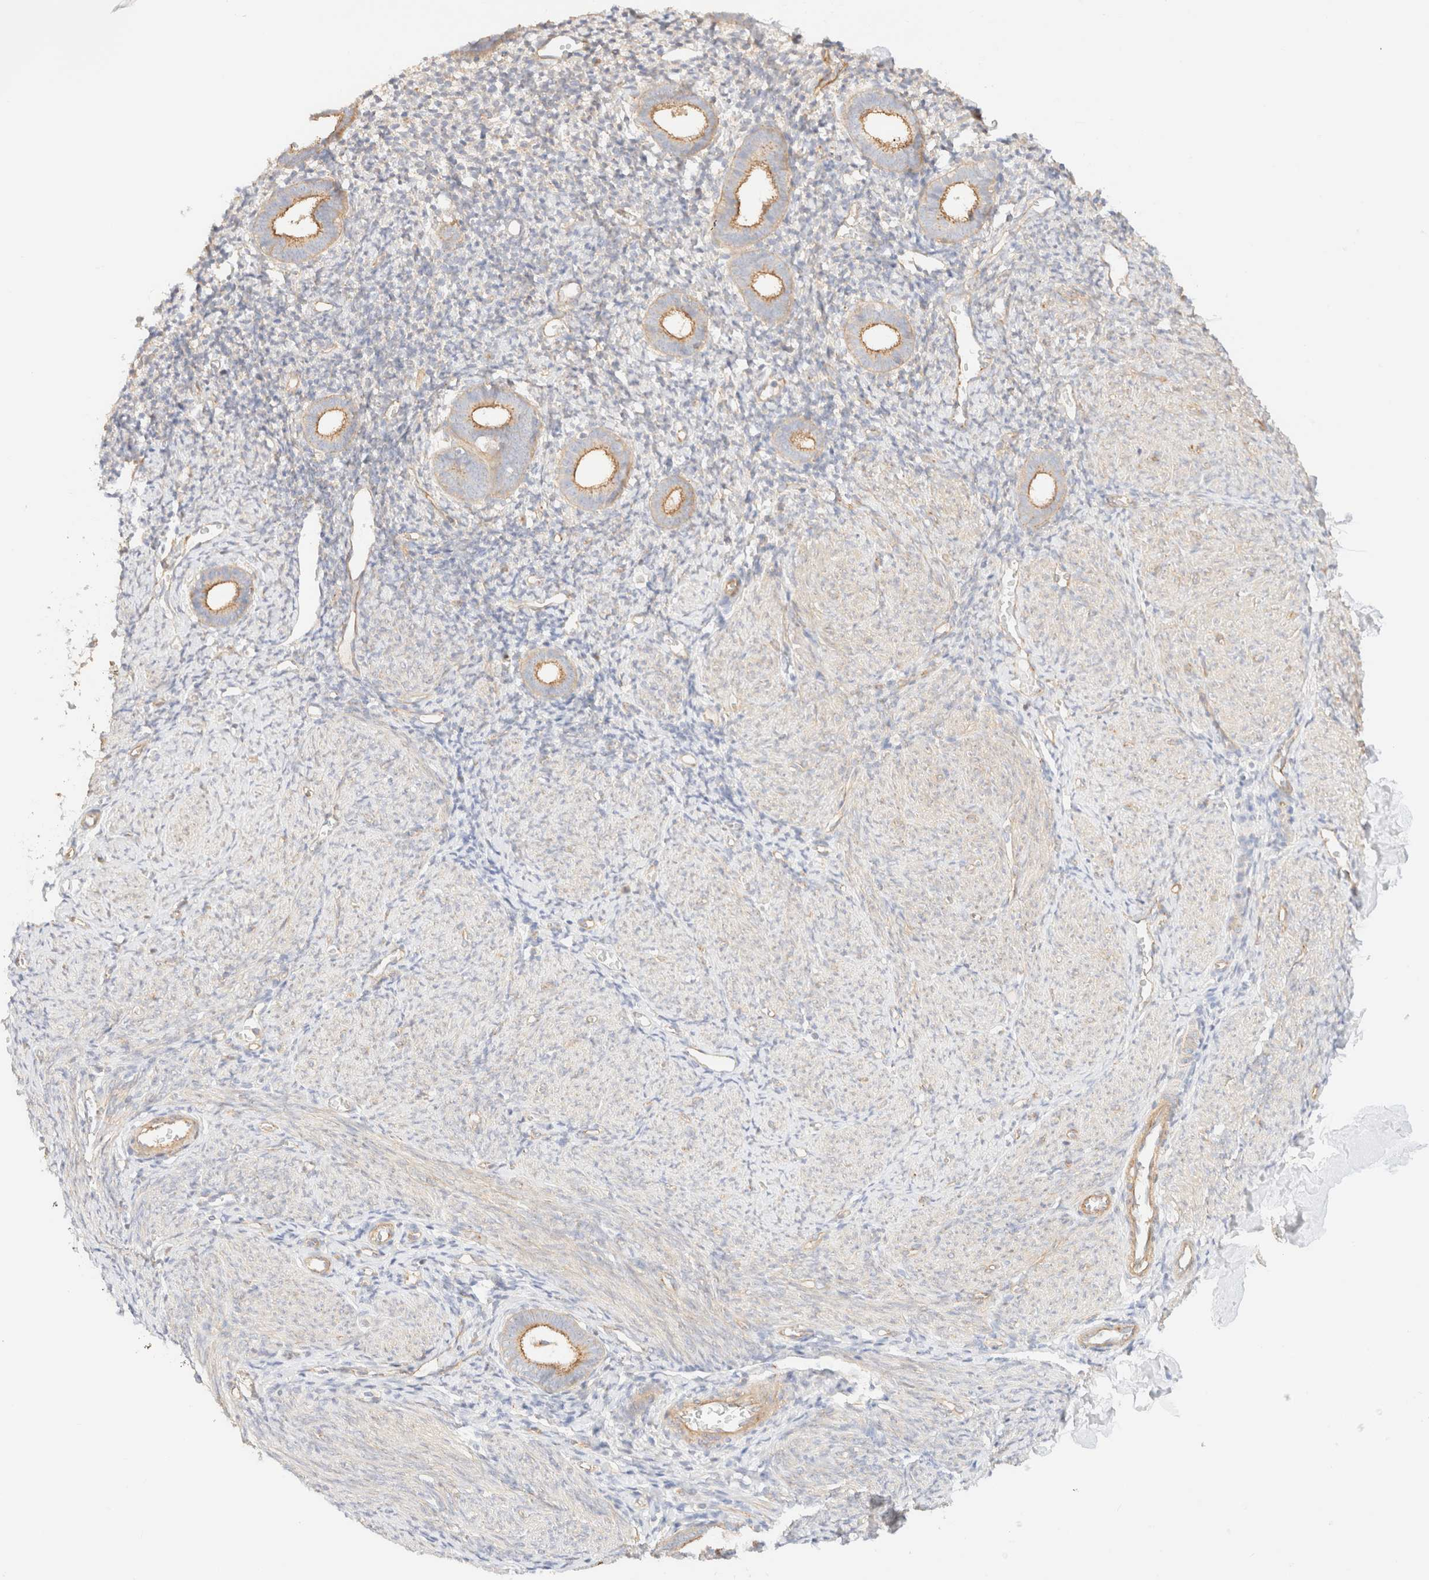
{"staining": {"intensity": "negative", "quantity": "none", "location": "none"}, "tissue": "endometrium", "cell_type": "Cells in endometrial stroma", "image_type": "normal", "snomed": [{"axis": "morphology", "description": "Normal tissue, NOS"}, {"axis": "morphology", "description": "Adenocarcinoma, NOS"}, {"axis": "topography", "description": "Endometrium"}], "caption": "Image shows no protein expression in cells in endometrial stroma of unremarkable endometrium.", "gene": "MYO10", "patient": {"sex": "female", "age": 57}}